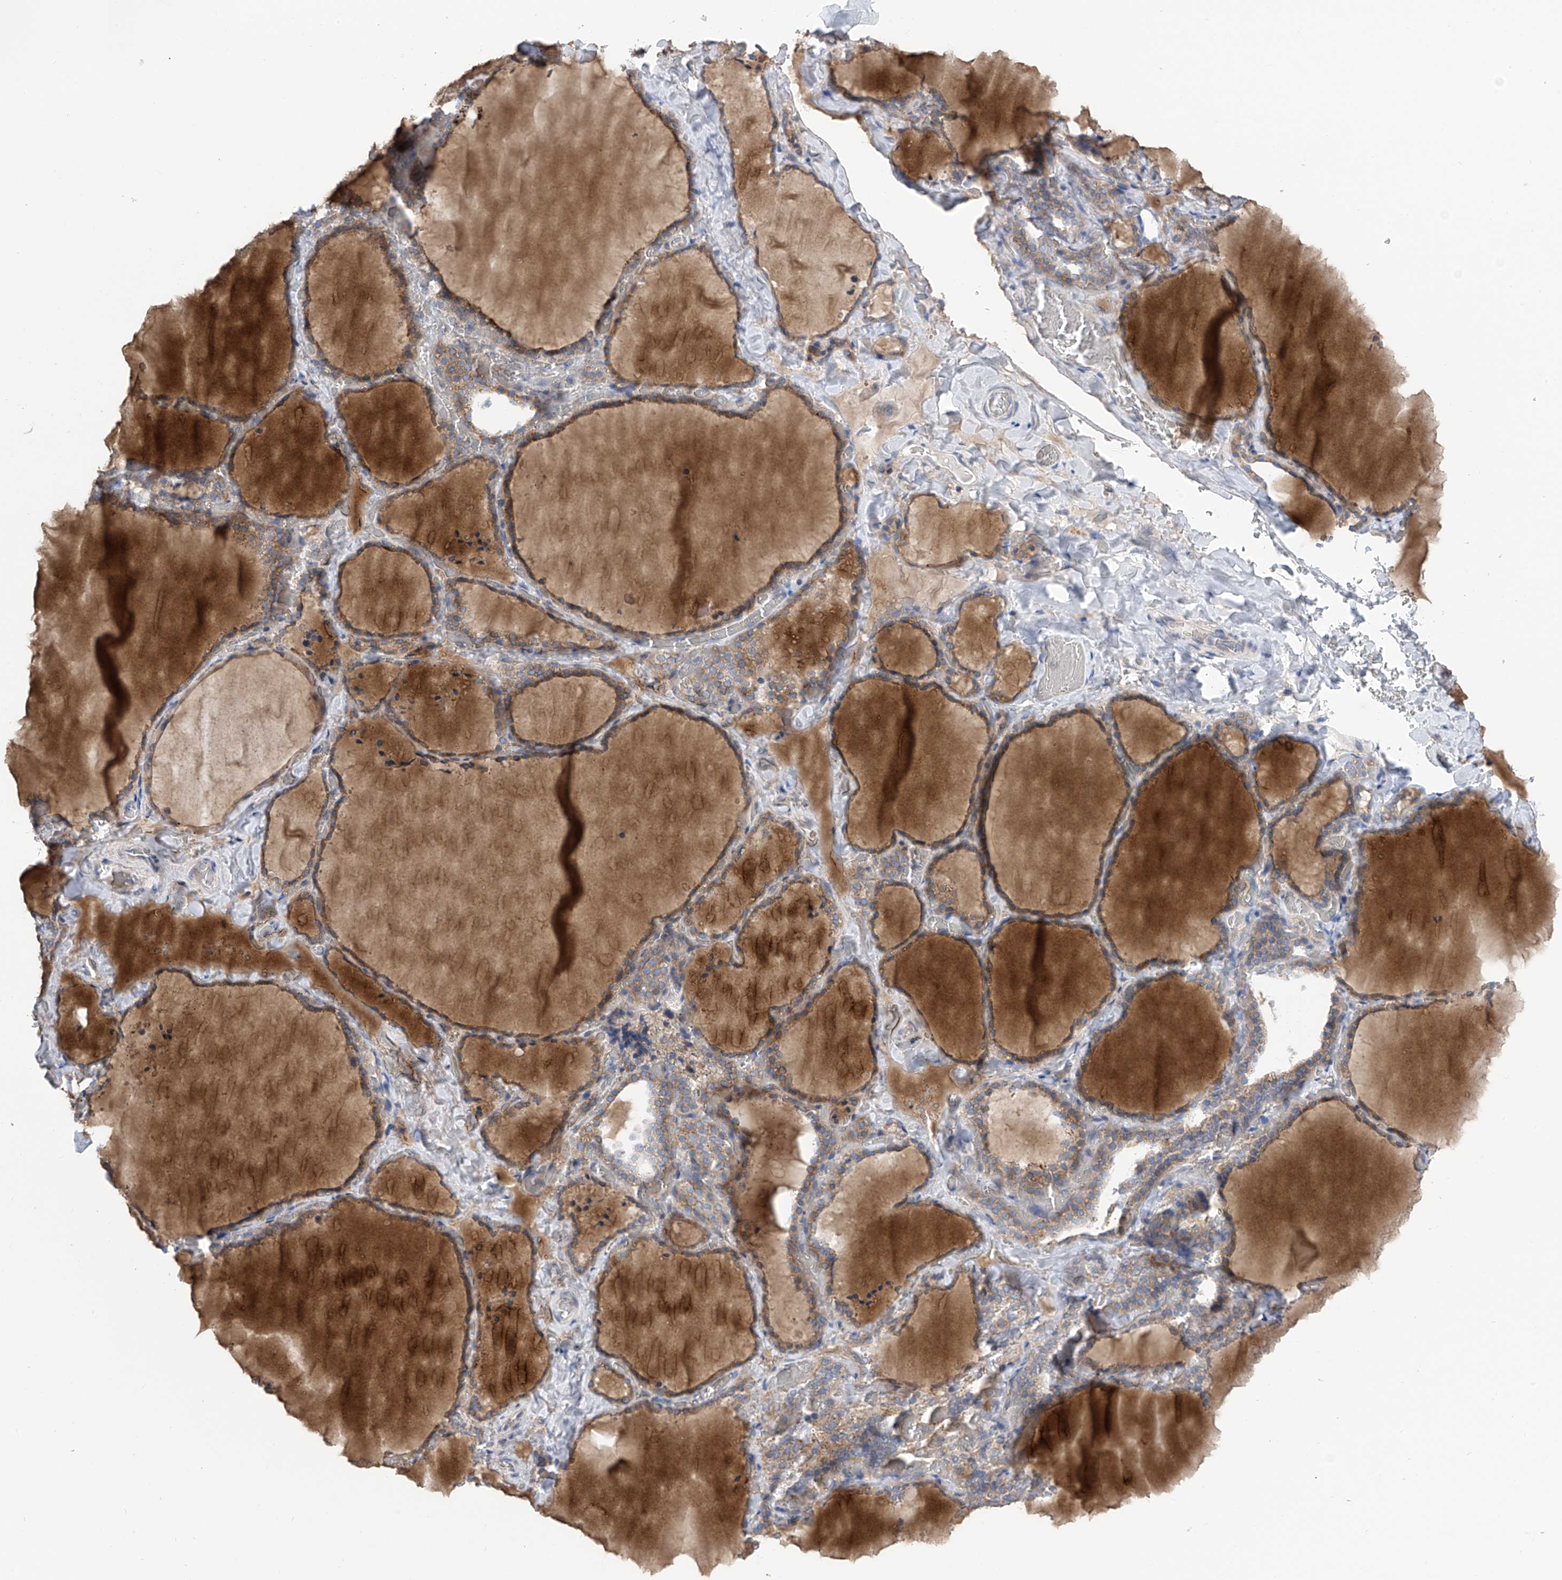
{"staining": {"intensity": "moderate", "quantity": ">75%", "location": "cytoplasmic/membranous"}, "tissue": "thyroid gland", "cell_type": "Glandular cells", "image_type": "normal", "snomed": [{"axis": "morphology", "description": "Normal tissue, NOS"}, {"axis": "topography", "description": "Thyroid gland"}], "caption": "Protein expression analysis of unremarkable thyroid gland demonstrates moderate cytoplasmic/membranous positivity in about >75% of glandular cells.", "gene": "P2RX7", "patient": {"sex": "female", "age": 22}}